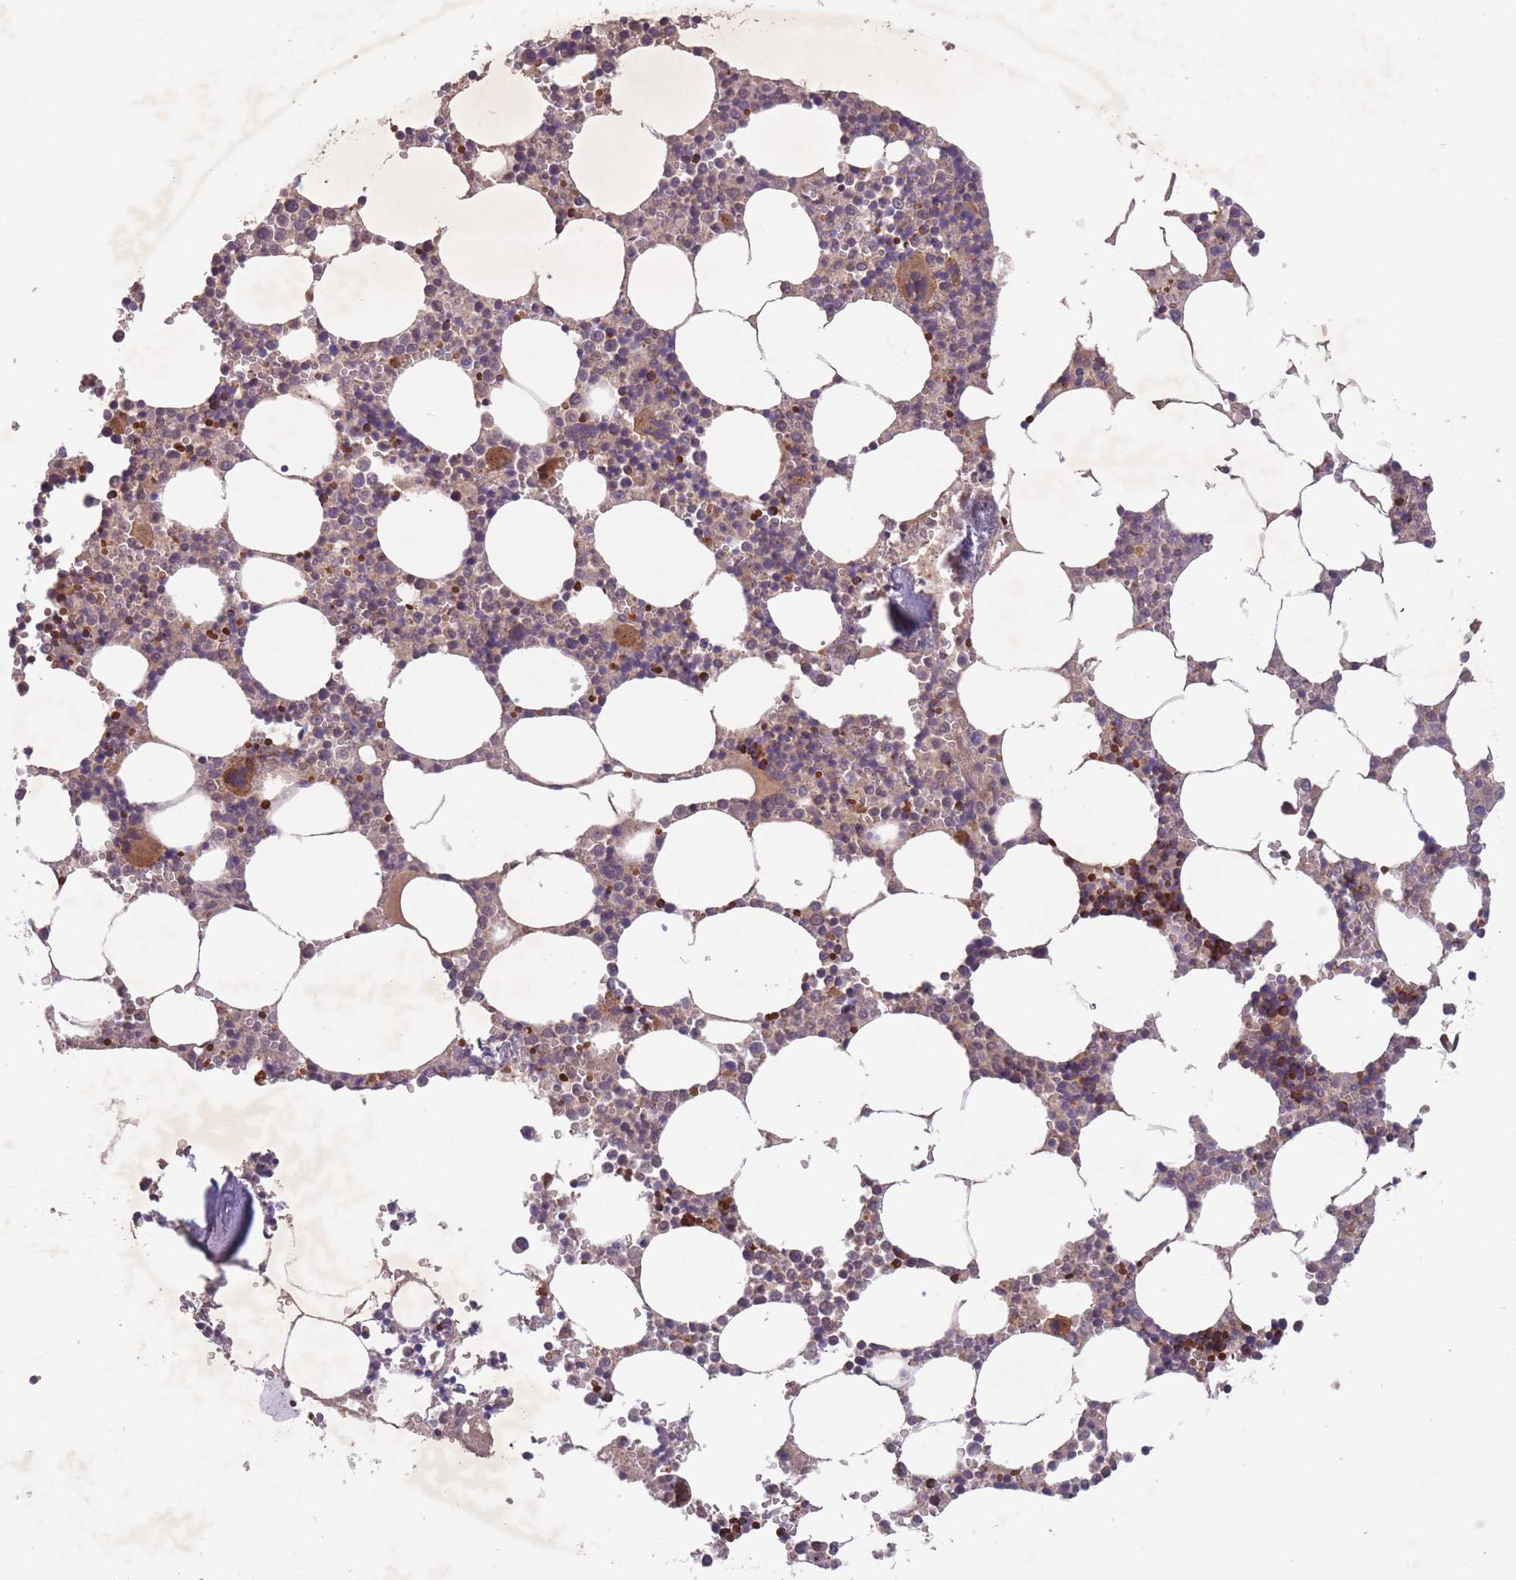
{"staining": {"intensity": "strong", "quantity": "<25%", "location": "cytoplasmic/membranous"}, "tissue": "bone marrow", "cell_type": "Hematopoietic cells", "image_type": "normal", "snomed": [{"axis": "morphology", "description": "Normal tissue, NOS"}, {"axis": "topography", "description": "Bone marrow"}], "caption": "Brown immunohistochemical staining in unremarkable human bone marrow reveals strong cytoplasmic/membranous staining in approximately <25% of hematopoietic cells. (Stains: DAB in brown, nuclei in blue, Microscopy: brightfield microscopy at high magnification).", "gene": "SECTM1", "patient": {"sex": "male", "age": 54}}